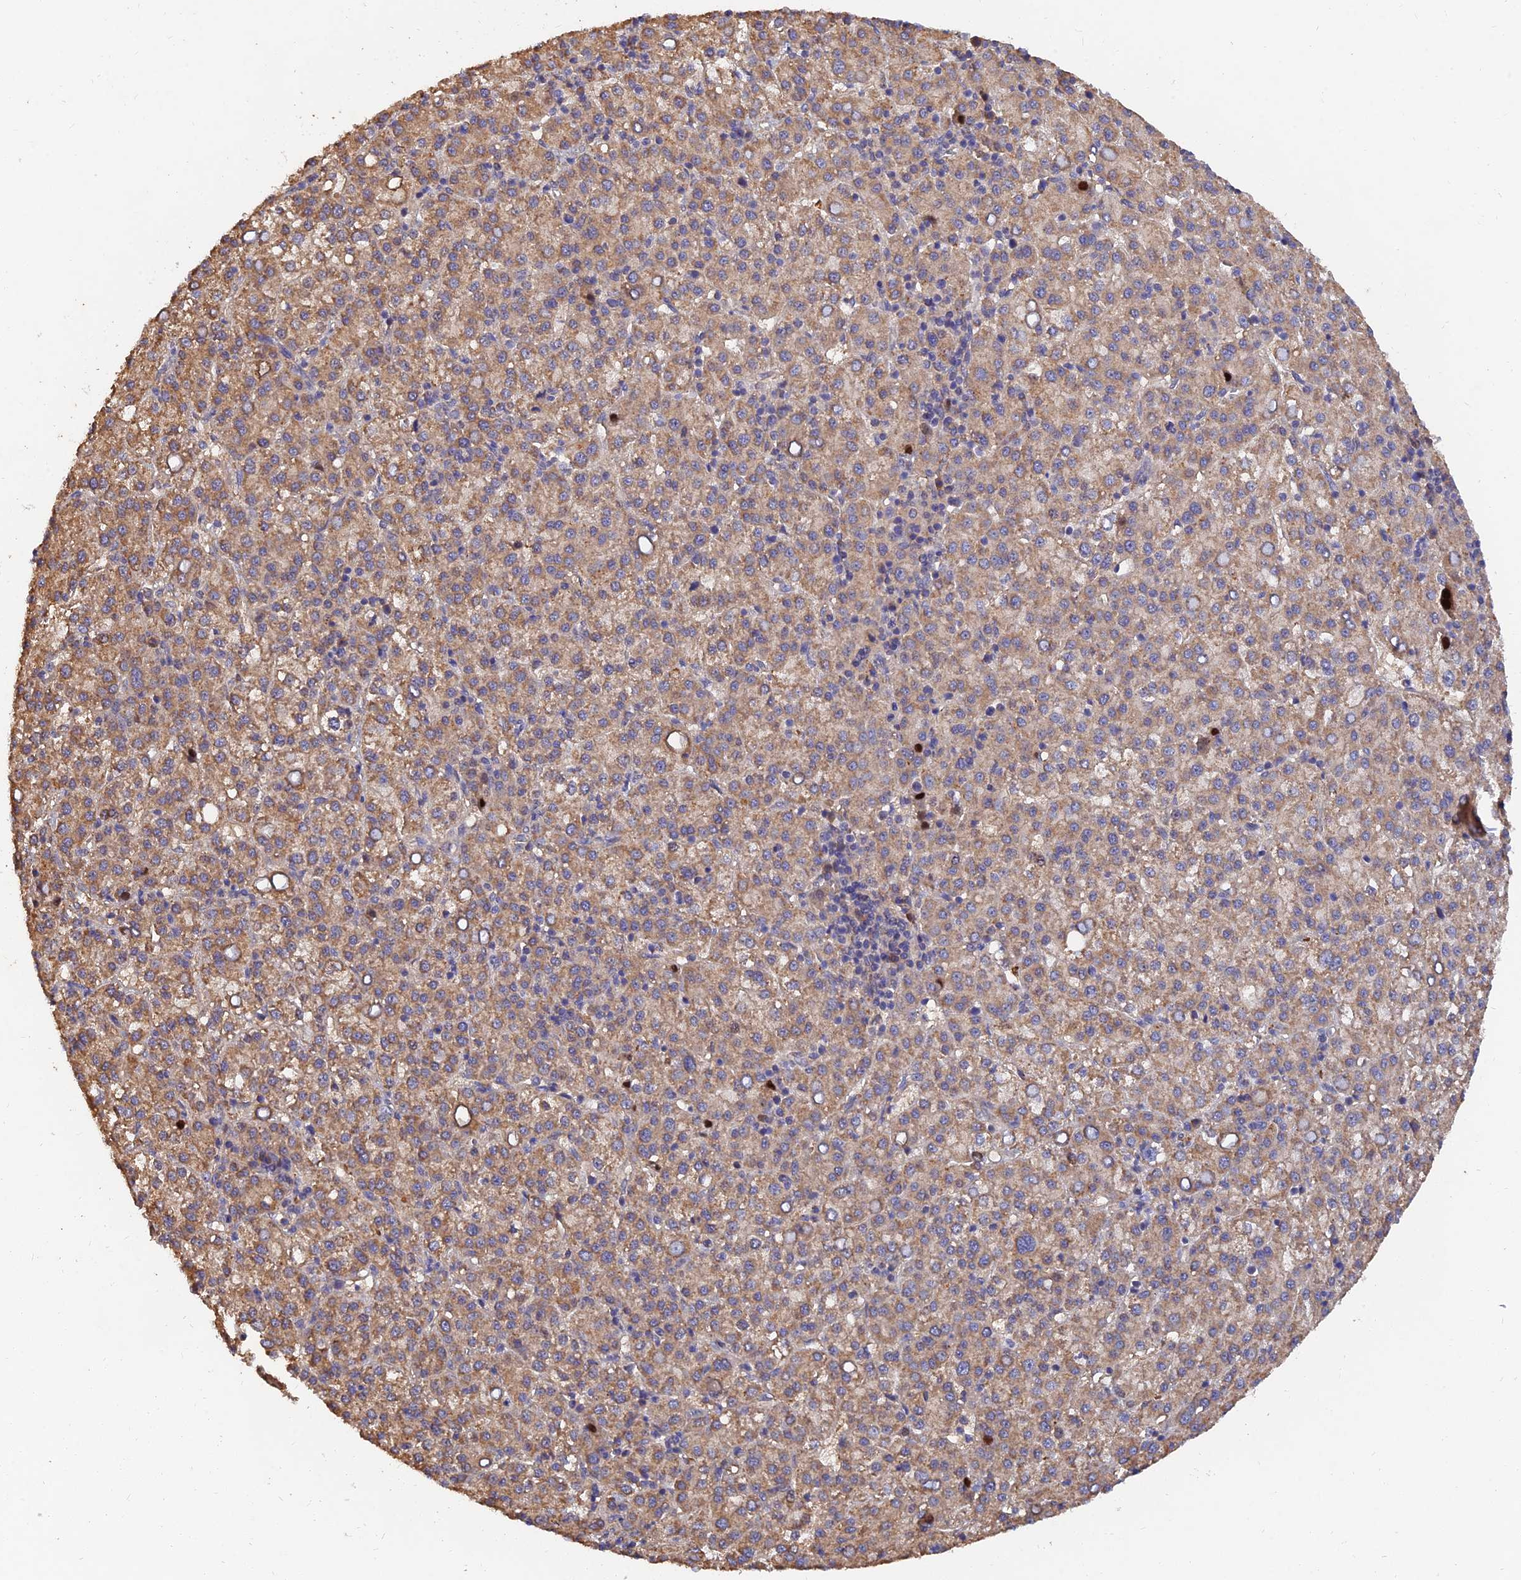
{"staining": {"intensity": "moderate", "quantity": "25%-75%", "location": "cytoplasmic/membranous"}, "tissue": "liver cancer", "cell_type": "Tumor cells", "image_type": "cancer", "snomed": [{"axis": "morphology", "description": "Carcinoma, Hepatocellular, NOS"}, {"axis": "topography", "description": "Liver"}], "caption": "Immunohistochemical staining of liver cancer exhibits moderate cytoplasmic/membranous protein expression in approximately 25%-75% of tumor cells.", "gene": "SLC38A11", "patient": {"sex": "female", "age": 58}}